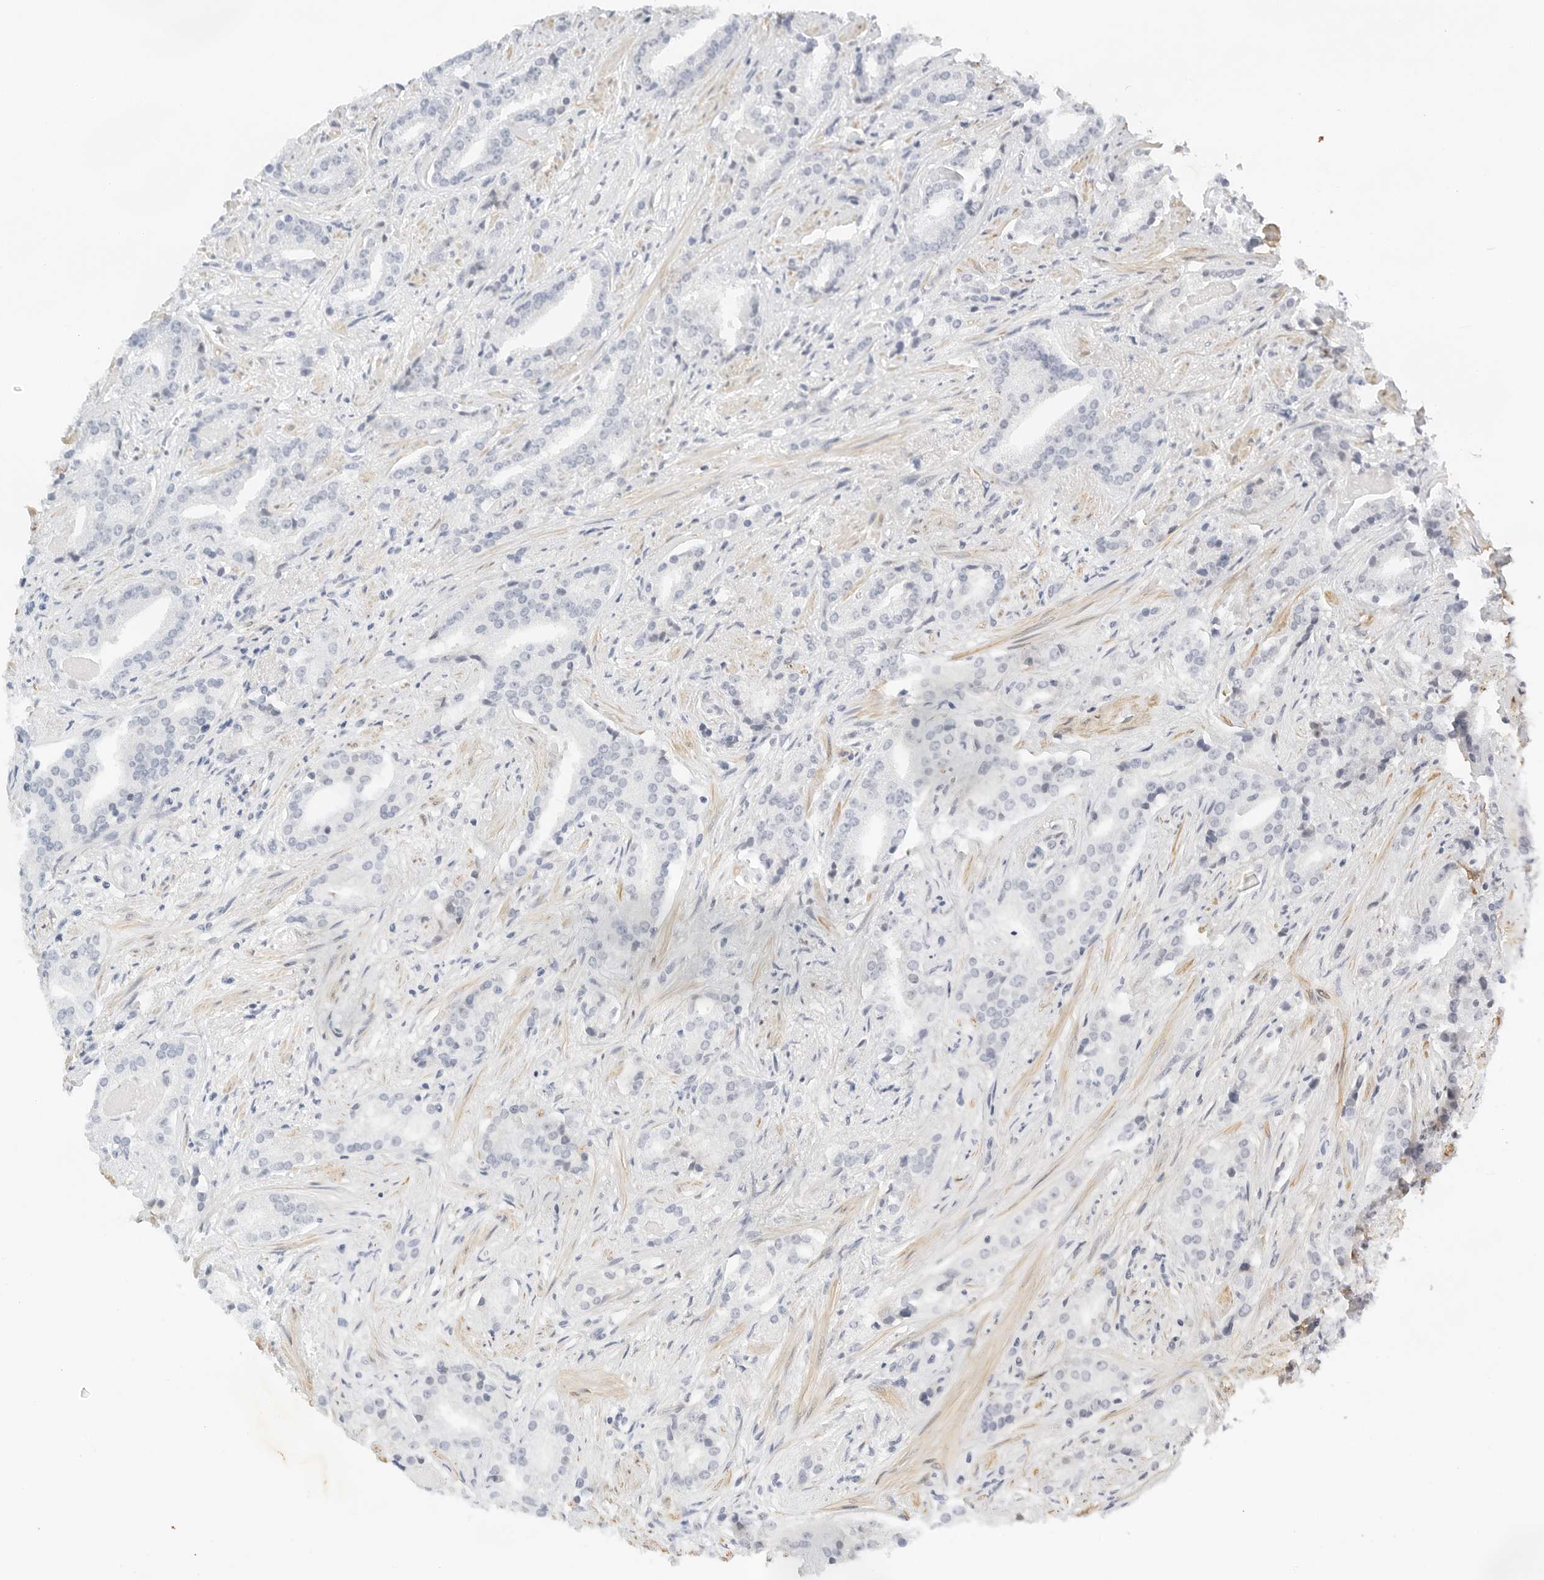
{"staining": {"intensity": "negative", "quantity": "none", "location": "none"}, "tissue": "prostate cancer", "cell_type": "Tumor cells", "image_type": "cancer", "snomed": [{"axis": "morphology", "description": "Adenocarcinoma, Low grade"}, {"axis": "topography", "description": "Prostate"}], "caption": "Prostate cancer was stained to show a protein in brown. There is no significant expression in tumor cells. (DAB (3,3'-diaminobenzidine) IHC with hematoxylin counter stain).", "gene": "PKDCC", "patient": {"sex": "male", "age": 67}}